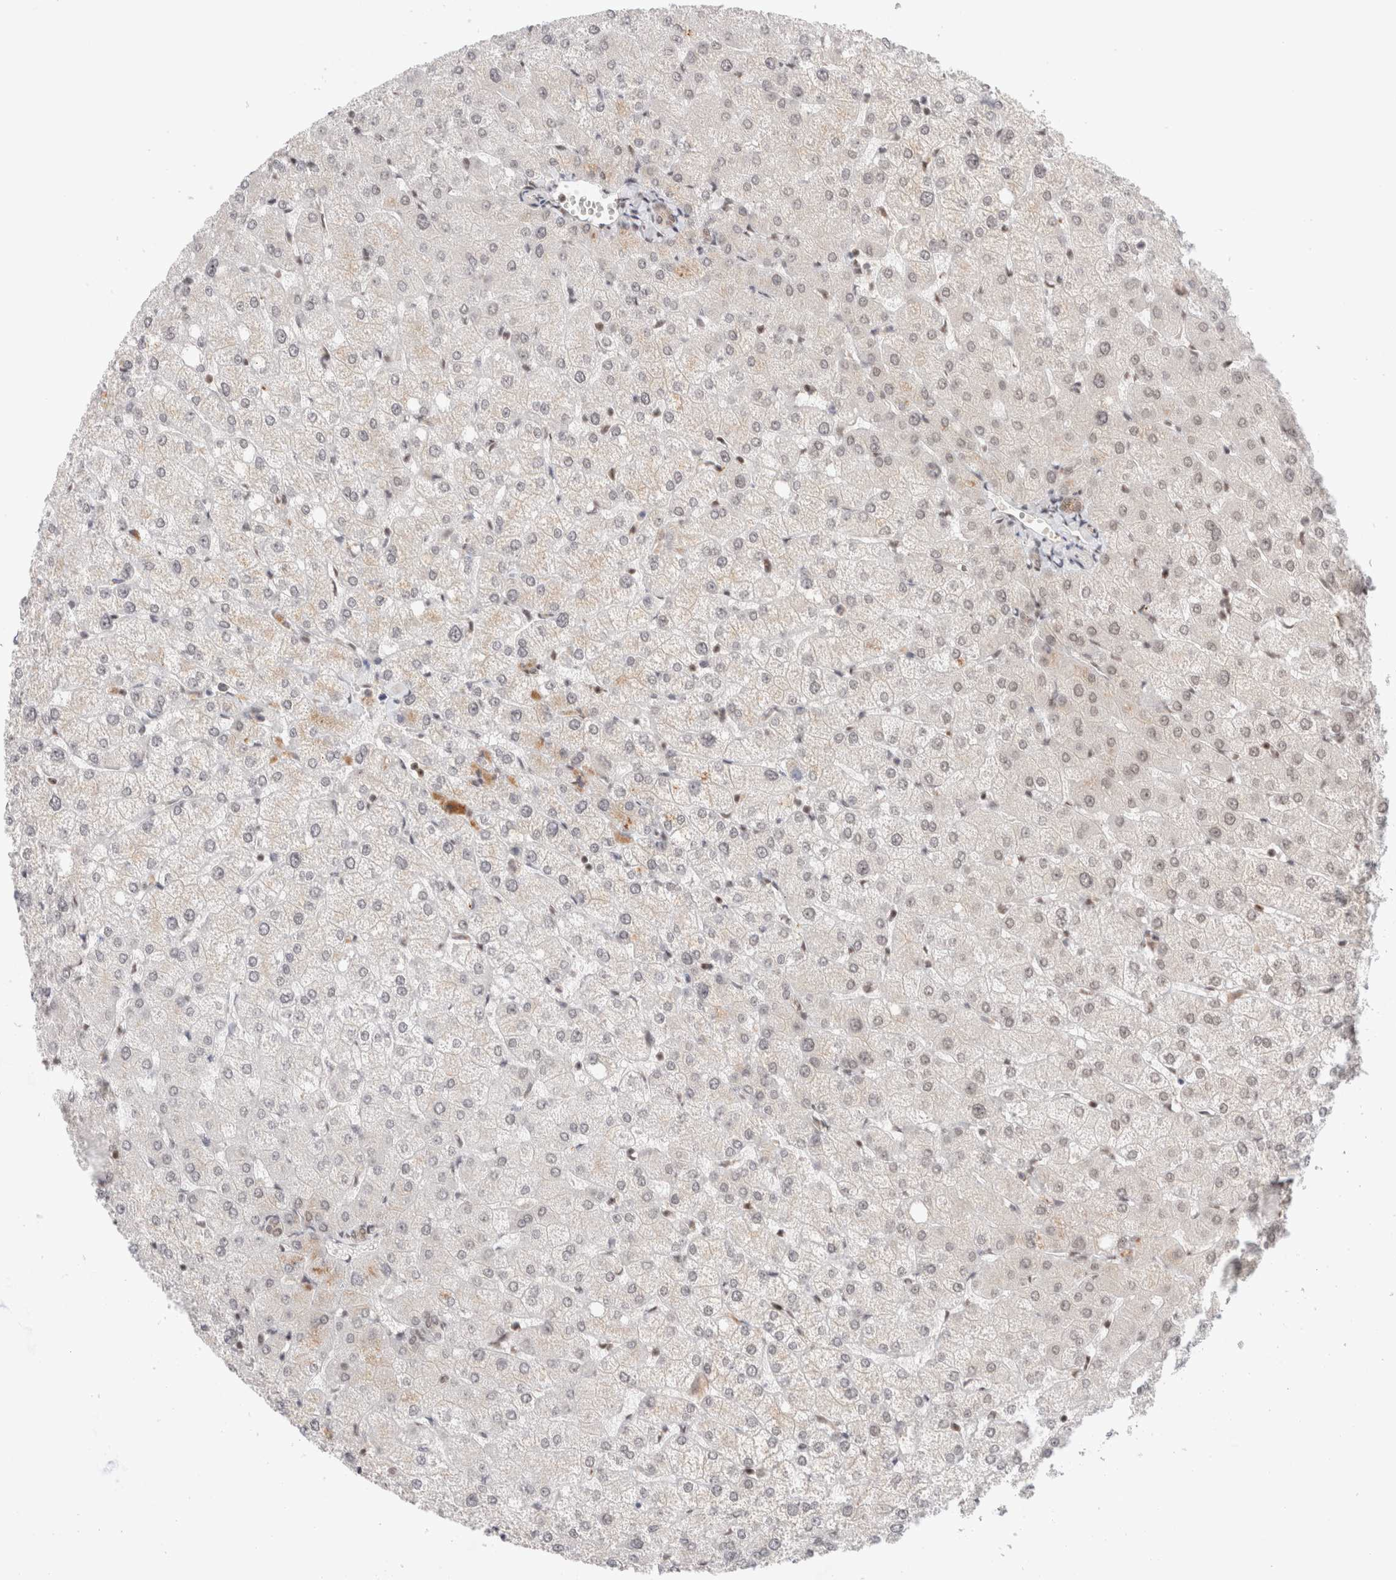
{"staining": {"intensity": "weak", "quantity": "<25%", "location": "nuclear"}, "tissue": "liver", "cell_type": "Cholangiocytes", "image_type": "normal", "snomed": [{"axis": "morphology", "description": "Normal tissue, NOS"}, {"axis": "topography", "description": "Liver"}], "caption": "IHC photomicrograph of unremarkable liver stained for a protein (brown), which shows no expression in cholangiocytes.", "gene": "GATAD2A", "patient": {"sex": "female", "age": 54}}